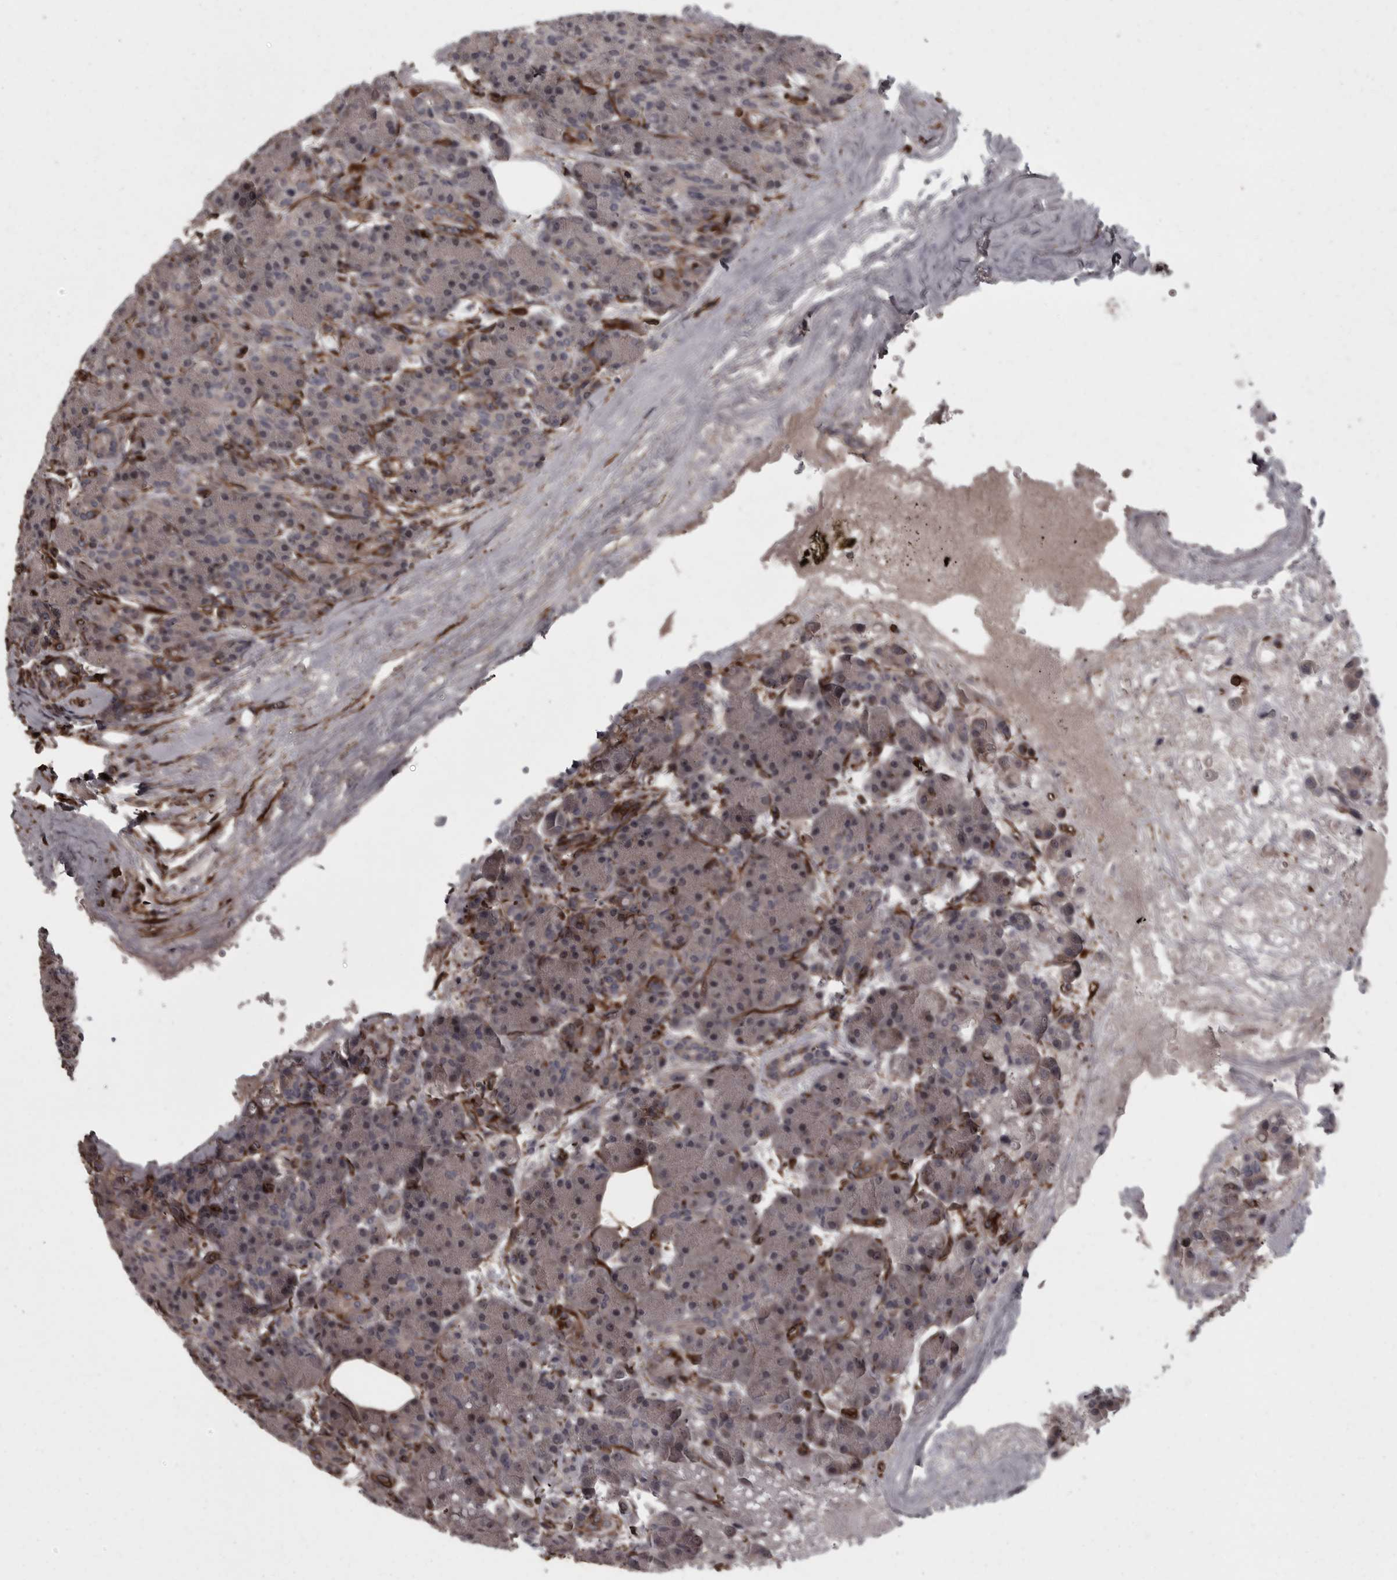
{"staining": {"intensity": "moderate", "quantity": "25%-75%", "location": "cytoplasmic/membranous"}, "tissue": "pancreas", "cell_type": "Exocrine glandular cells", "image_type": "normal", "snomed": [{"axis": "morphology", "description": "Normal tissue, NOS"}, {"axis": "topography", "description": "Pancreas"}], "caption": "Brown immunohistochemical staining in benign human pancreas shows moderate cytoplasmic/membranous staining in about 25%-75% of exocrine glandular cells. (brown staining indicates protein expression, while blue staining denotes nuclei).", "gene": "FAAP100", "patient": {"sex": "male", "age": 63}}